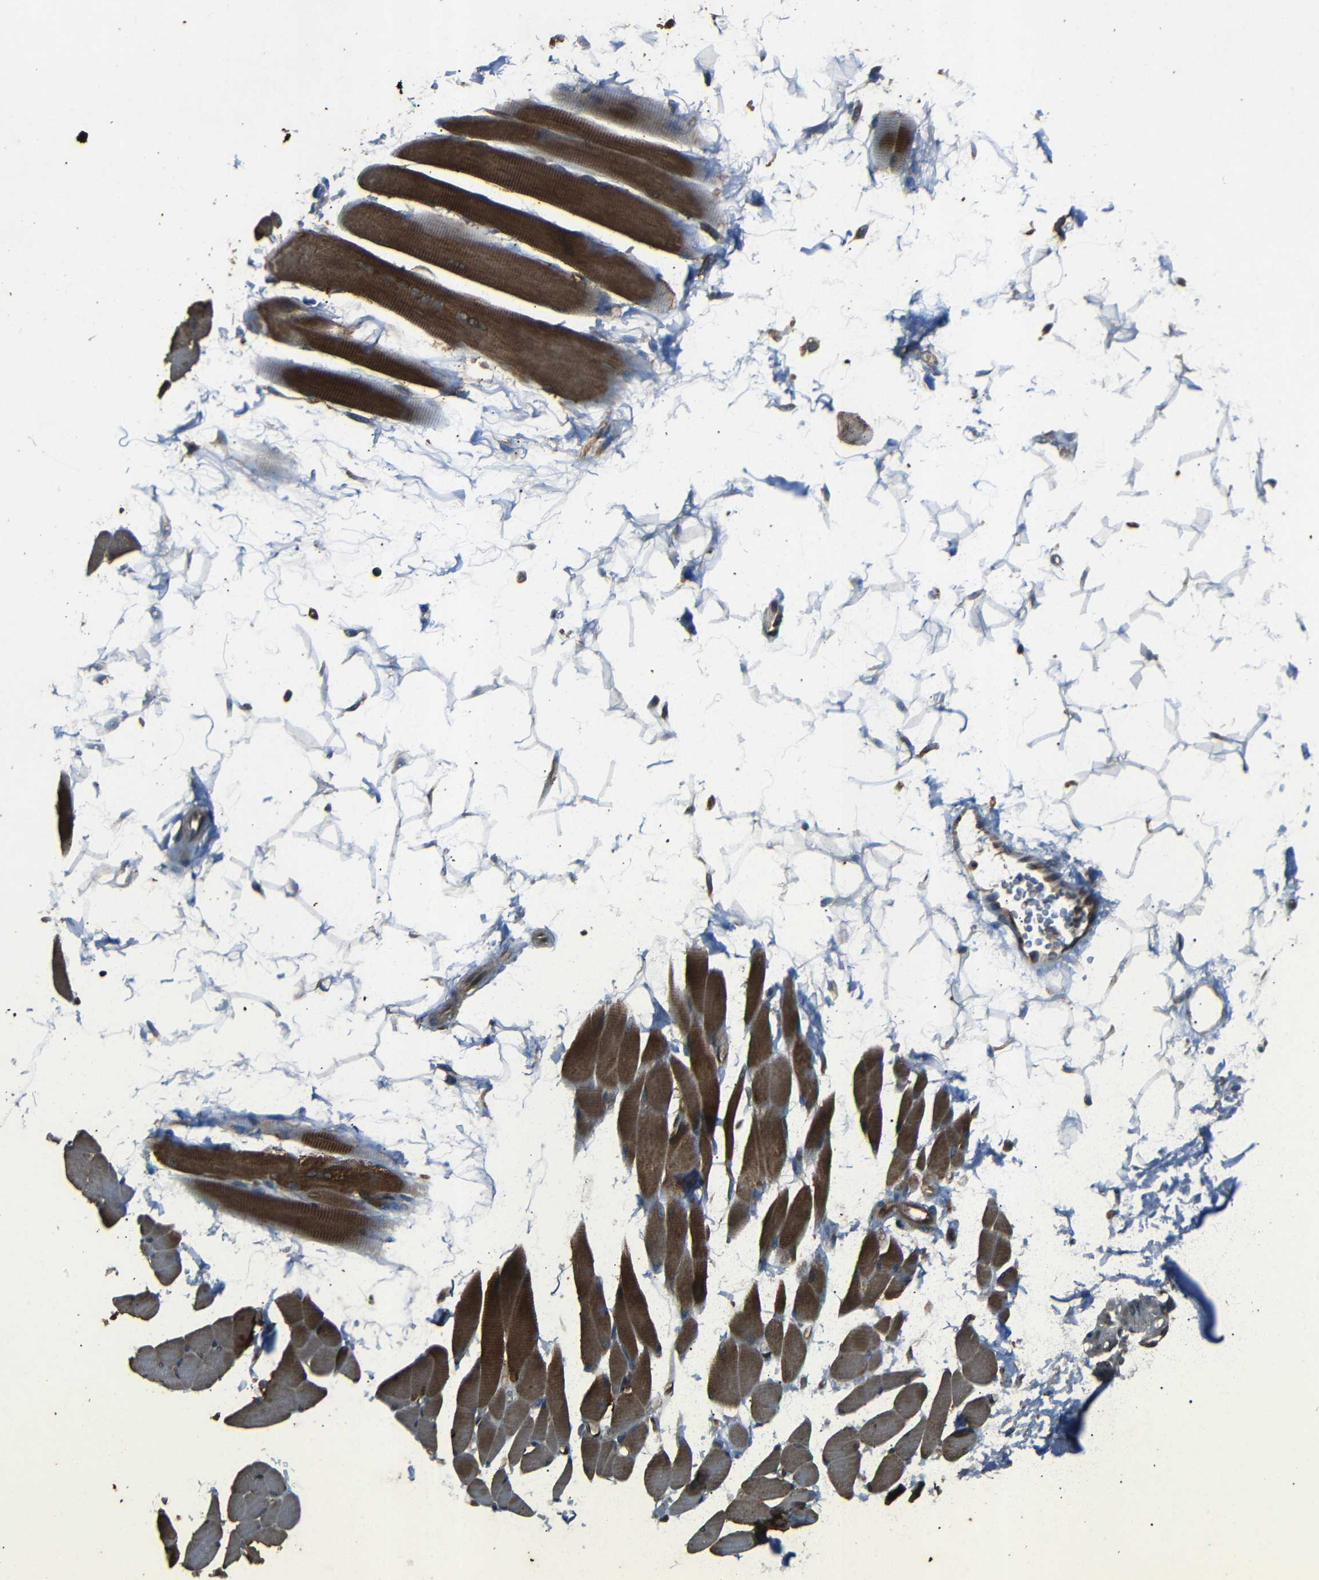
{"staining": {"intensity": "strong", "quantity": "25%-75%", "location": "cytoplasmic/membranous"}, "tissue": "skeletal muscle", "cell_type": "Myocytes", "image_type": "normal", "snomed": [{"axis": "morphology", "description": "Normal tissue, NOS"}, {"axis": "topography", "description": "Skeletal muscle"}, {"axis": "topography", "description": "Oral tissue"}, {"axis": "topography", "description": "Peripheral nerve tissue"}], "caption": "Myocytes demonstrate strong cytoplasmic/membranous staining in approximately 25%-75% of cells in normal skeletal muscle. (brown staining indicates protein expression, while blue staining denotes nuclei).", "gene": "TRPC1", "patient": {"sex": "female", "age": 84}}